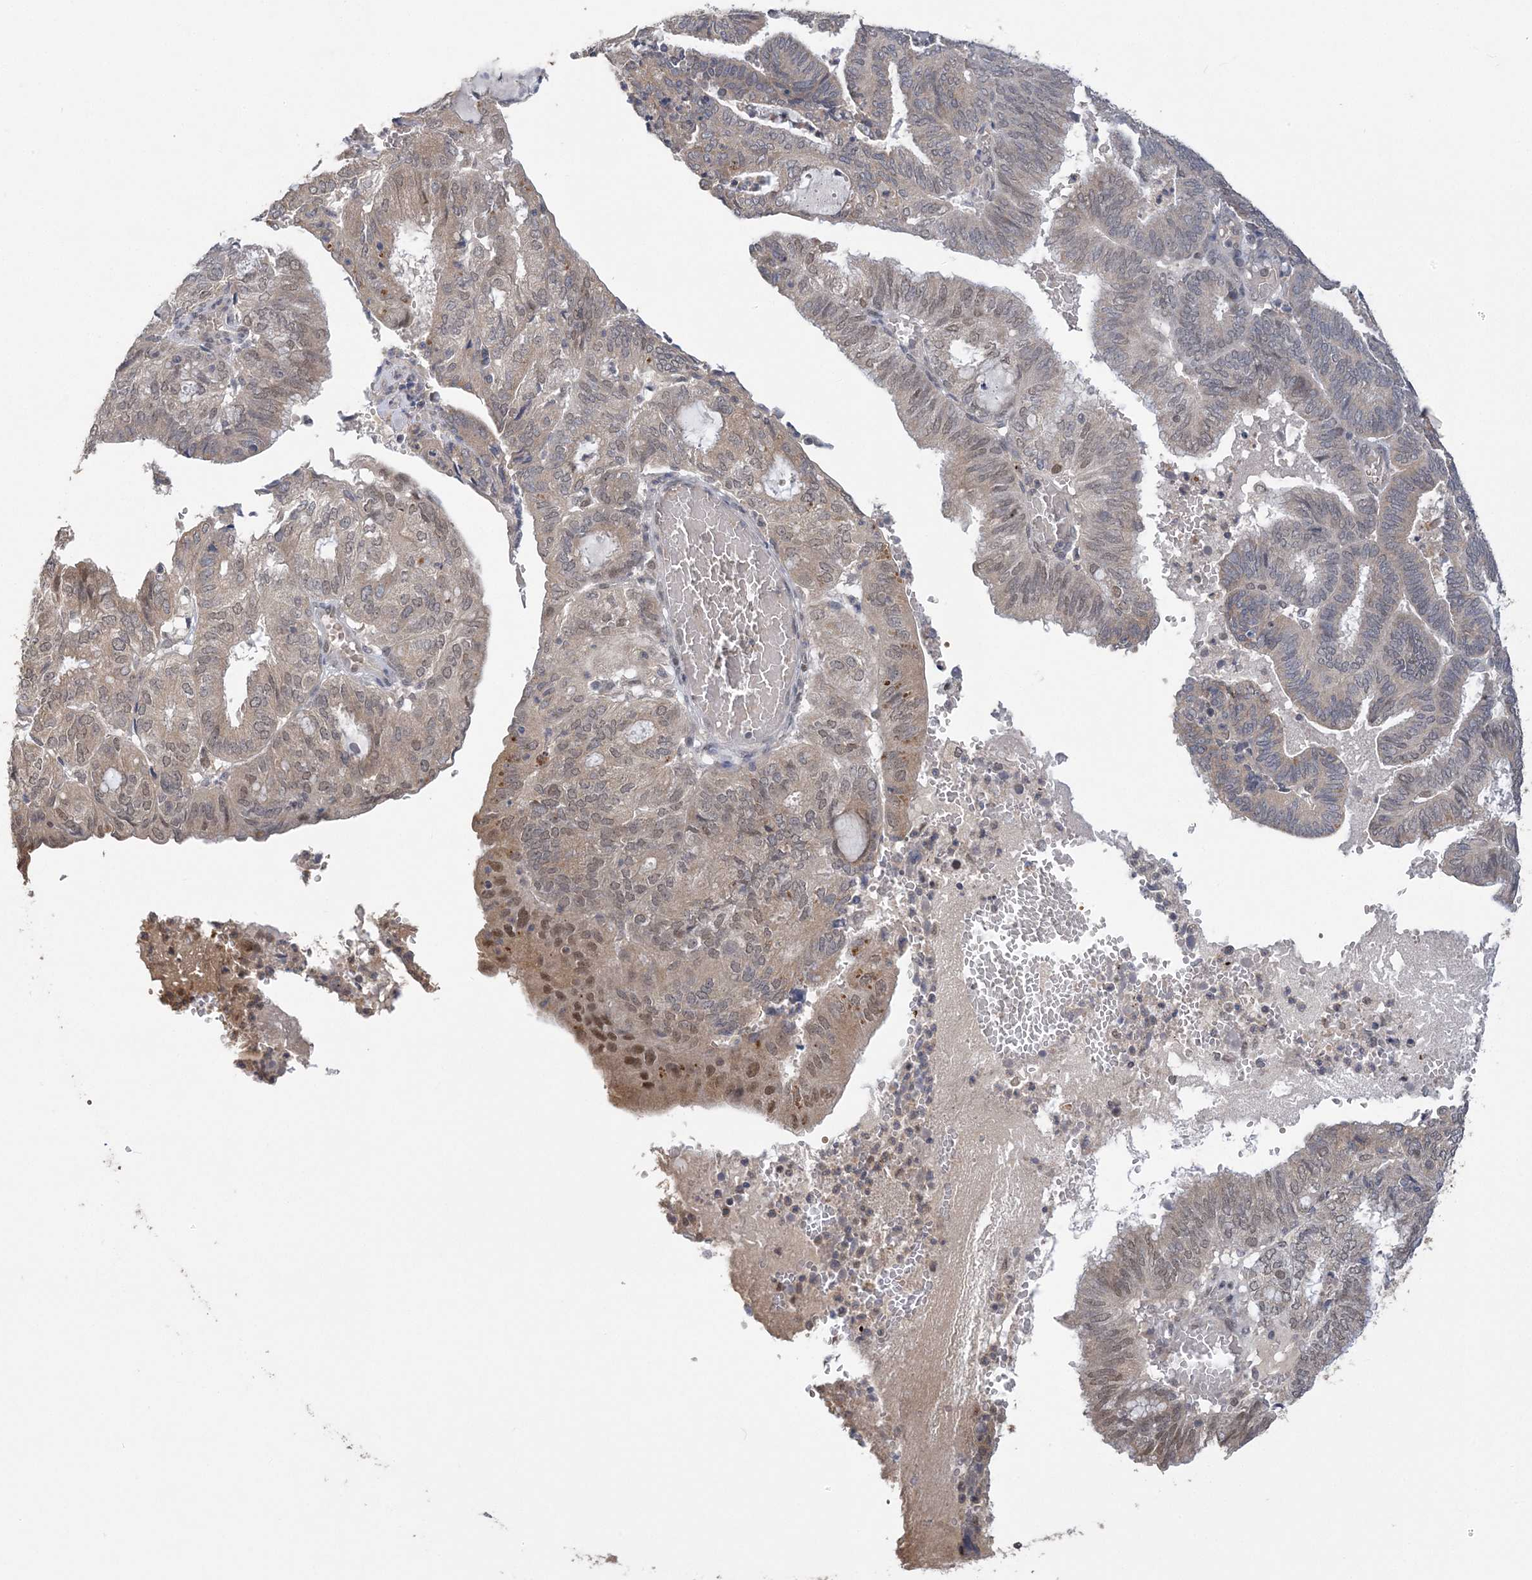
{"staining": {"intensity": "moderate", "quantity": "<25%", "location": "nuclear"}, "tissue": "endometrial cancer", "cell_type": "Tumor cells", "image_type": "cancer", "snomed": [{"axis": "morphology", "description": "Adenocarcinoma, NOS"}, {"axis": "topography", "description": "Uterus"}], "caption": "The immunohistochemical stain labels moderate nuclear expression in tumor cells of endometrial cancer (adenocarcinoma) tissue. The staining is performed using DAB (3,3'-diaminobenzidine) brown chromogen to label protein expression. The nuclei are counter-stained blue using hematoxylin.", "gene": "ZBTB7A", "patient": {"sex": "female", "age": 60}}